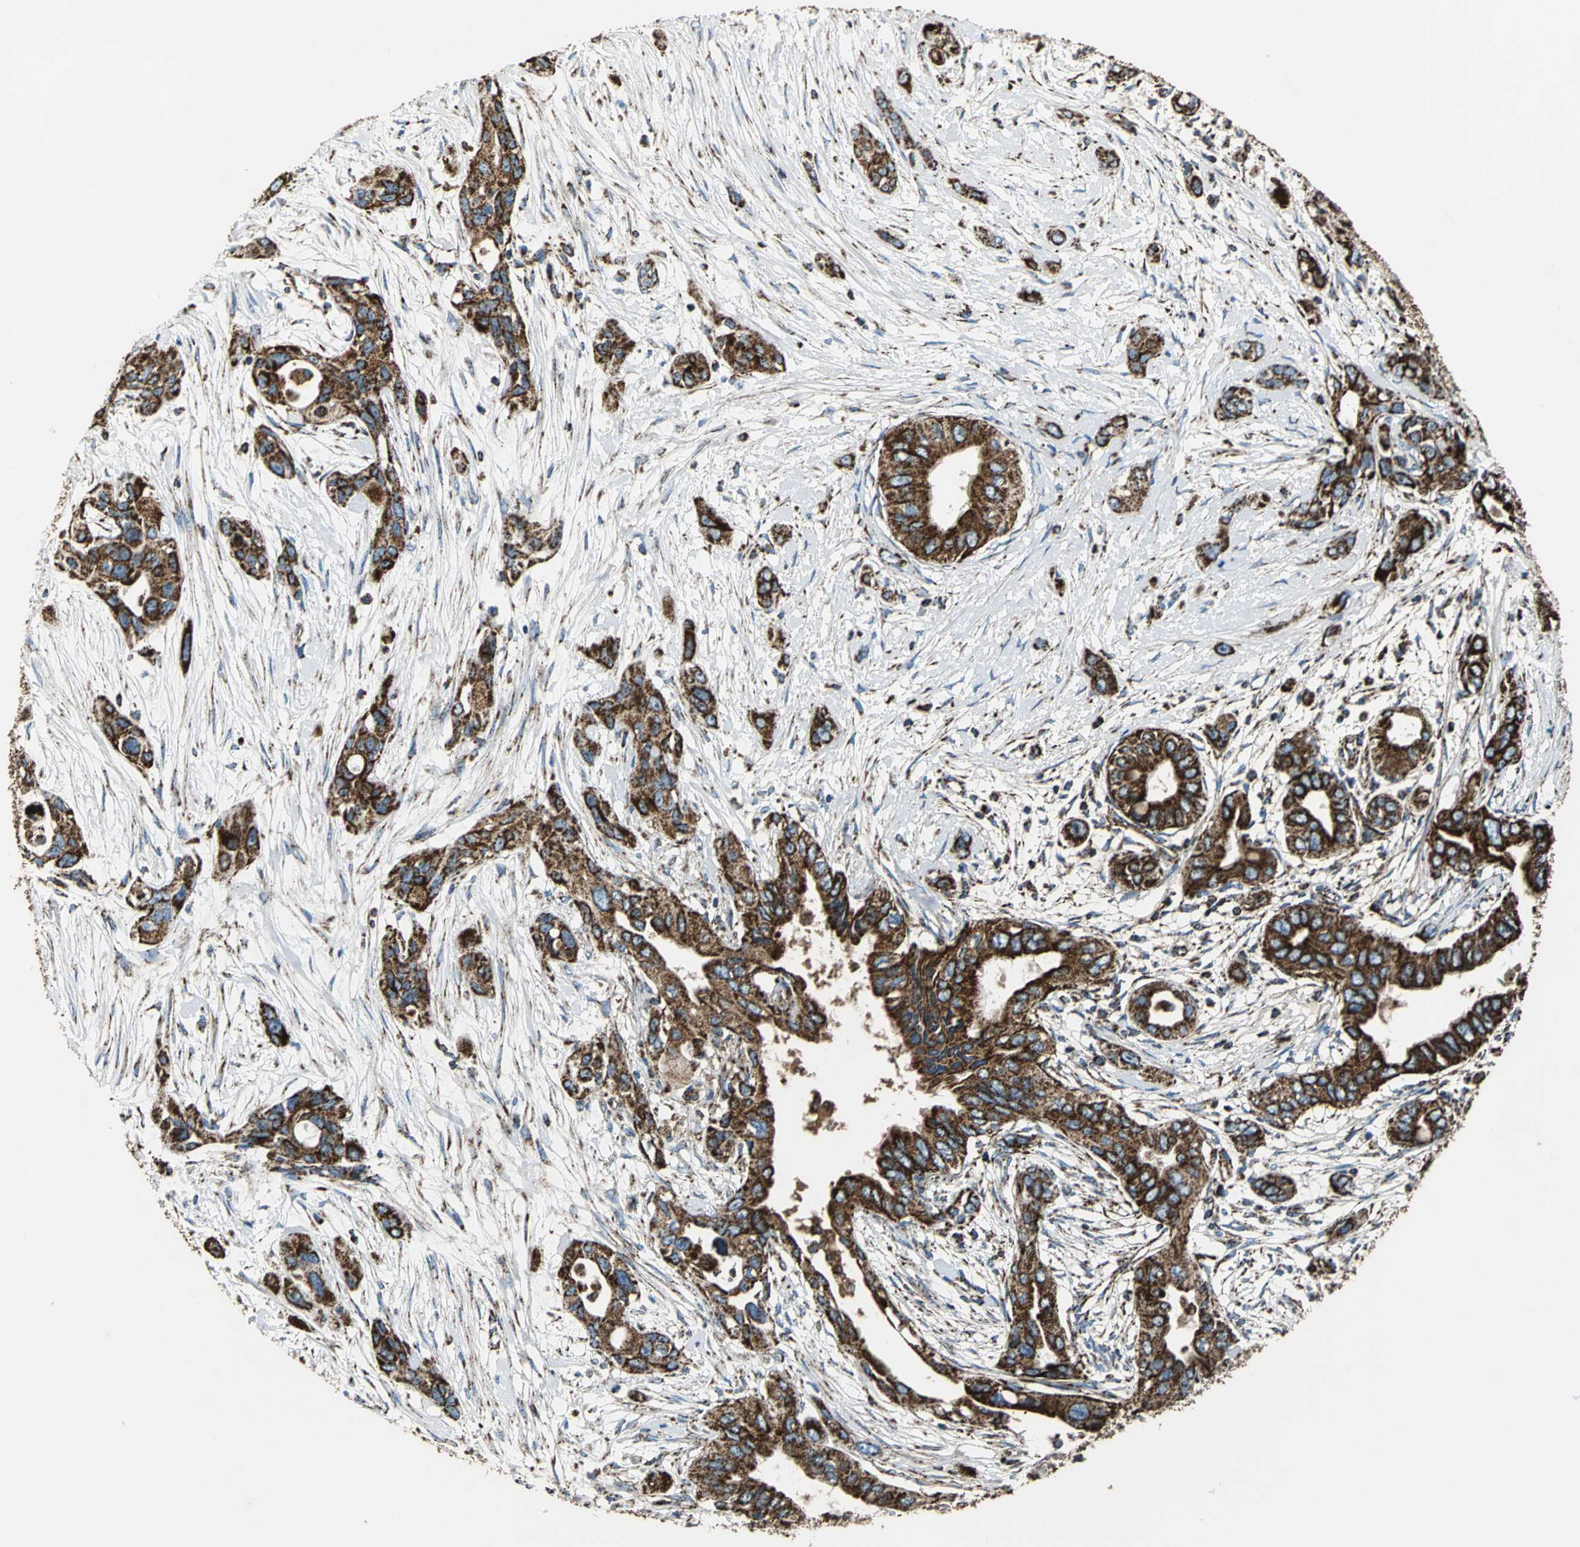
{"staining": {"intensity": "strong", "quantity": ">75%", "location": "cytoplasmic/membranous"}, "tissue": "pancreatic cancer", "cell_type": "Tumor cells", "image_type": "cancer", "snomed": [{"axis": "morphology", "description": "Adenocarcinoma, NOS"}, {"axis": "topography", "description": "Pancreas"}], "caption": "The photomicrograph reveals a brown stain indicating the presence of a protein in the cytoplasmic/membranous of tumor cells in adenocarcinoma (pancreatic).", "gene": "ECH1", "patient": {"sex": "female", "age": 60}}